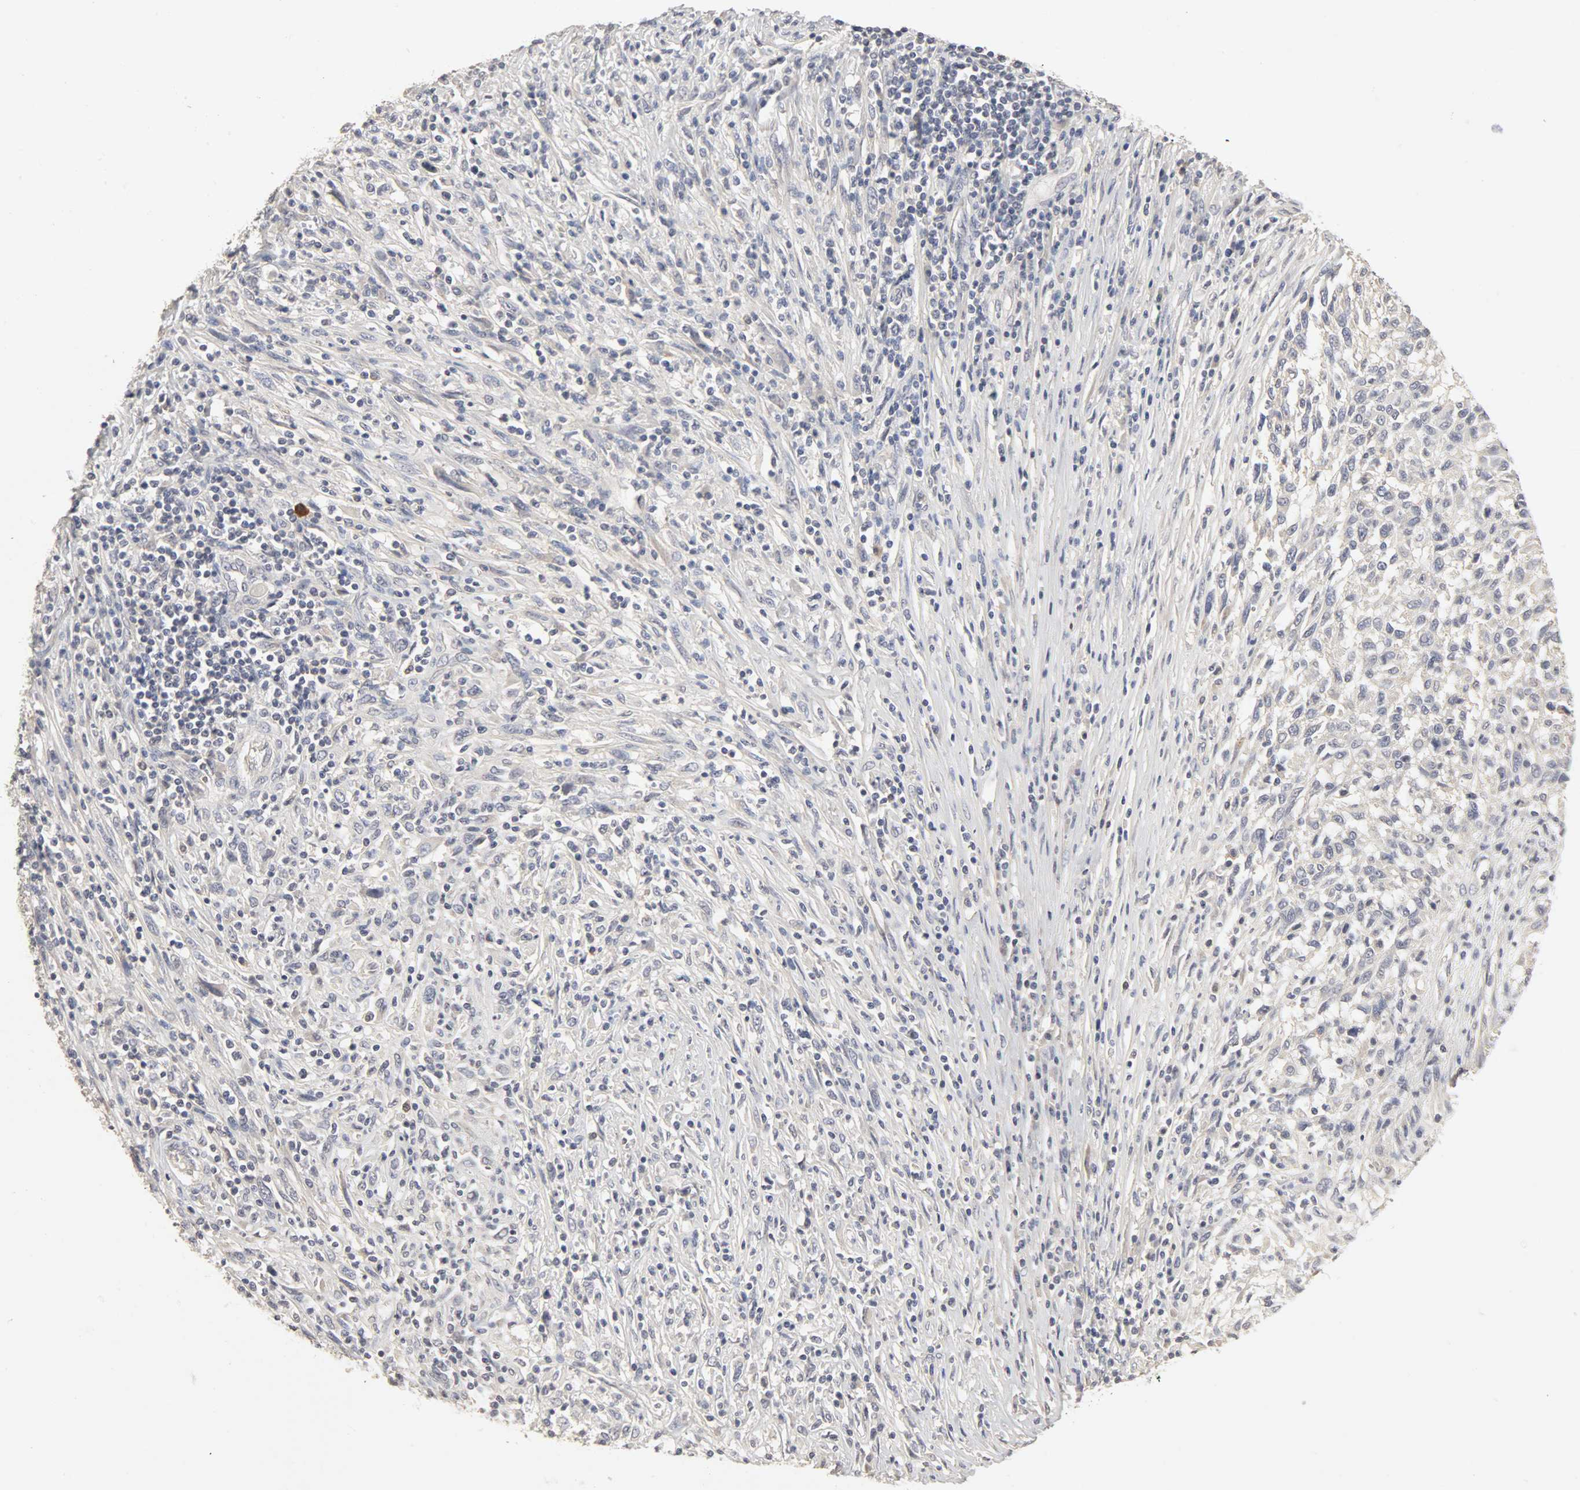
{"staining": {"intensity": "negative", "quantity": "none", "location": "none"}, "tissue": "melanoma", "cell_type": "Tumor cells", "image_type": "cancer", "snomed": [{"axis": "morphology", "description": "Malignant melanoma, Metastatic site"}, {"axis": "topography", "description": "Lymph node"}], "caption": "A histopathology image of human malignant melanoma (metastatic site) is negative for staining in tumor cells.", "gene": "SLC10A2", "patient": {"sex": "male", "age": 61}}